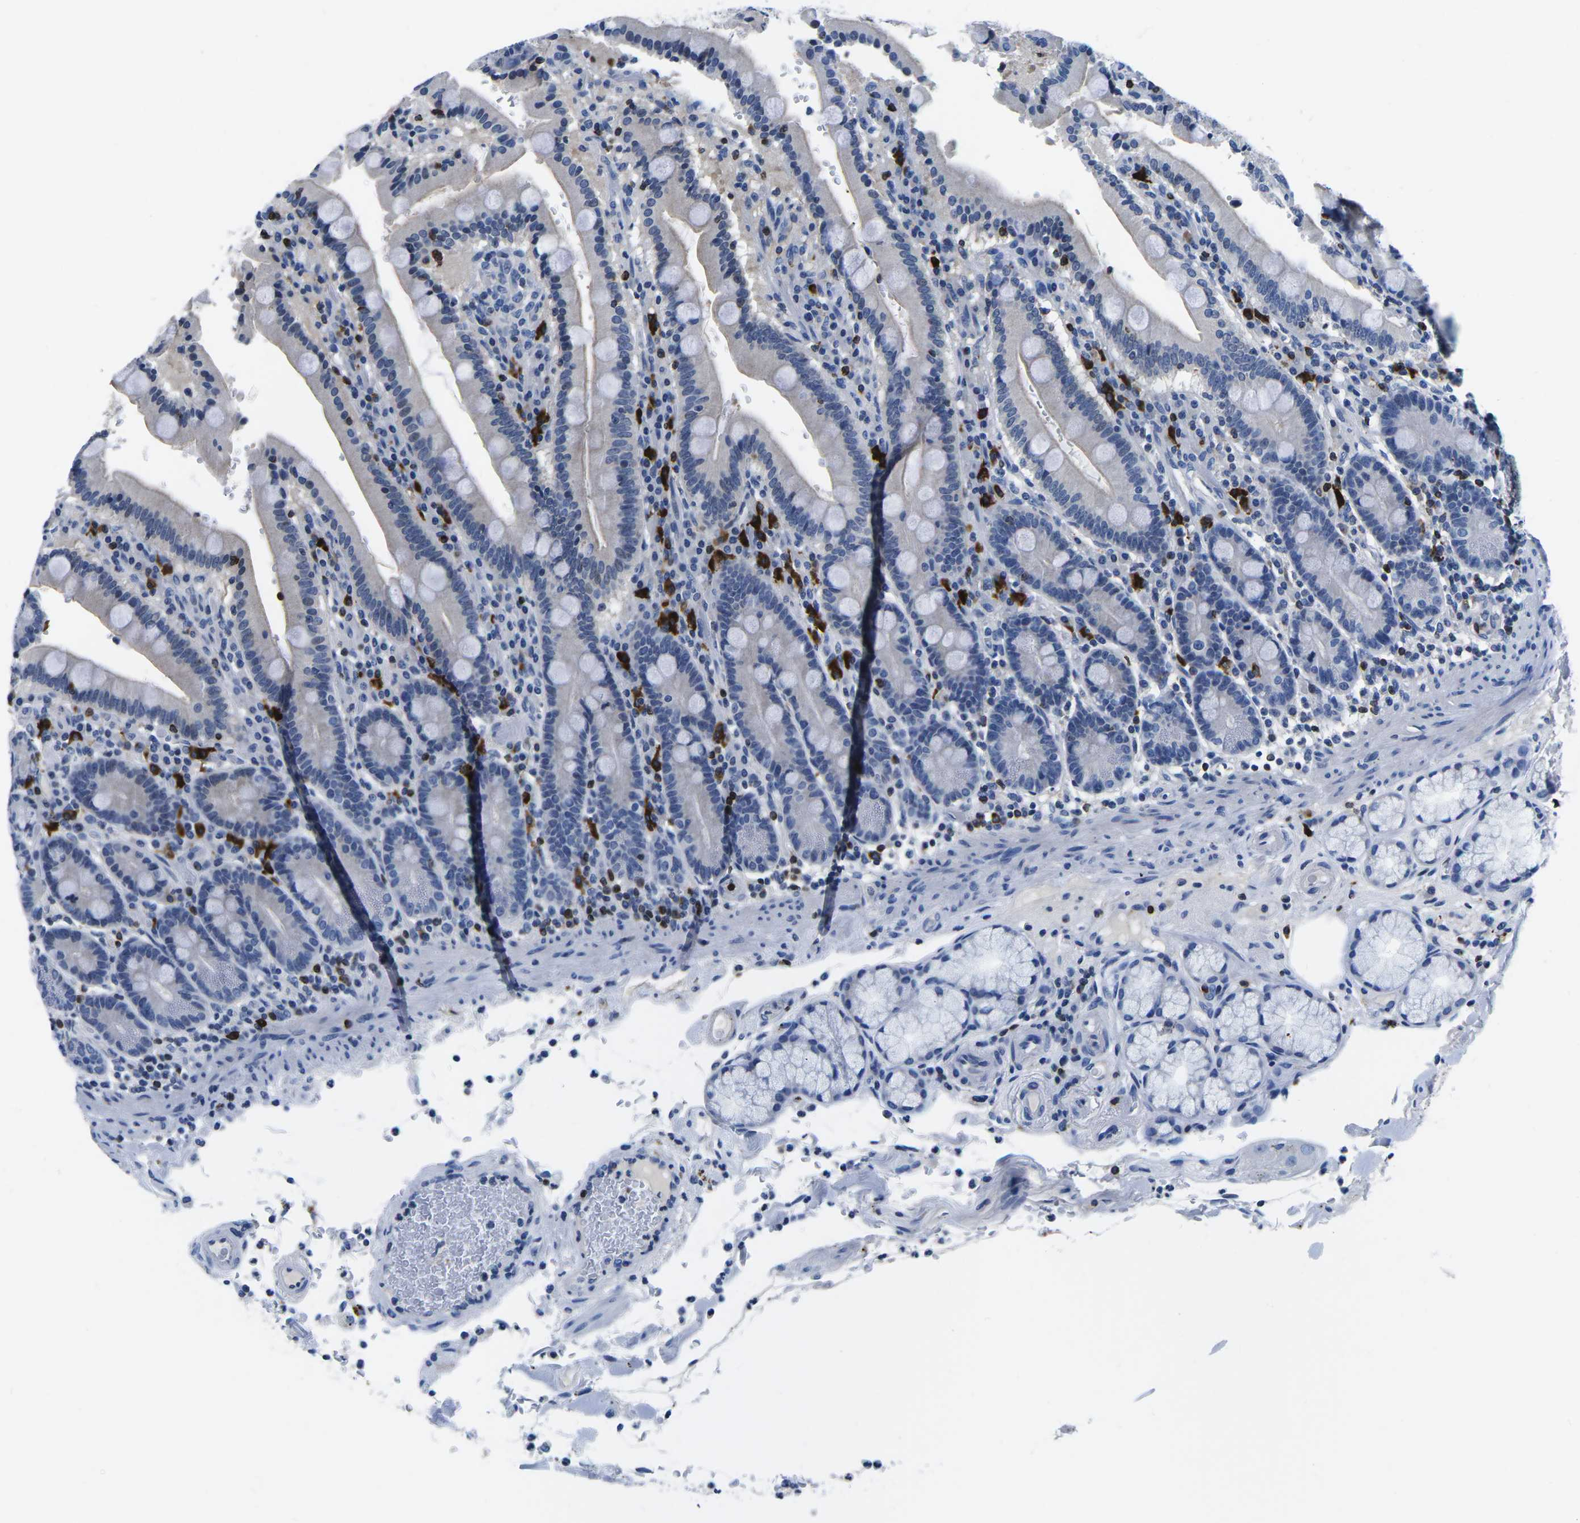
{"staining": {"intensity": "negative", "quantity": "none", "location": "none"}, "tissue": "duodenum", "cell_type": "Glandular cells", "image_type": "normal", "snomed": [{"axis": "morphology", "description": "Normal tissue, NOS"}, {"axis": "topography", "description": "Small intestine, NOS"}], "caption": "Glandular cells are negative for brown protein staining in unremarkable duodenum. Nuclei are stained in blue.", "gene": "CTSW", "patient": {"sex": "female", "age": 71}}